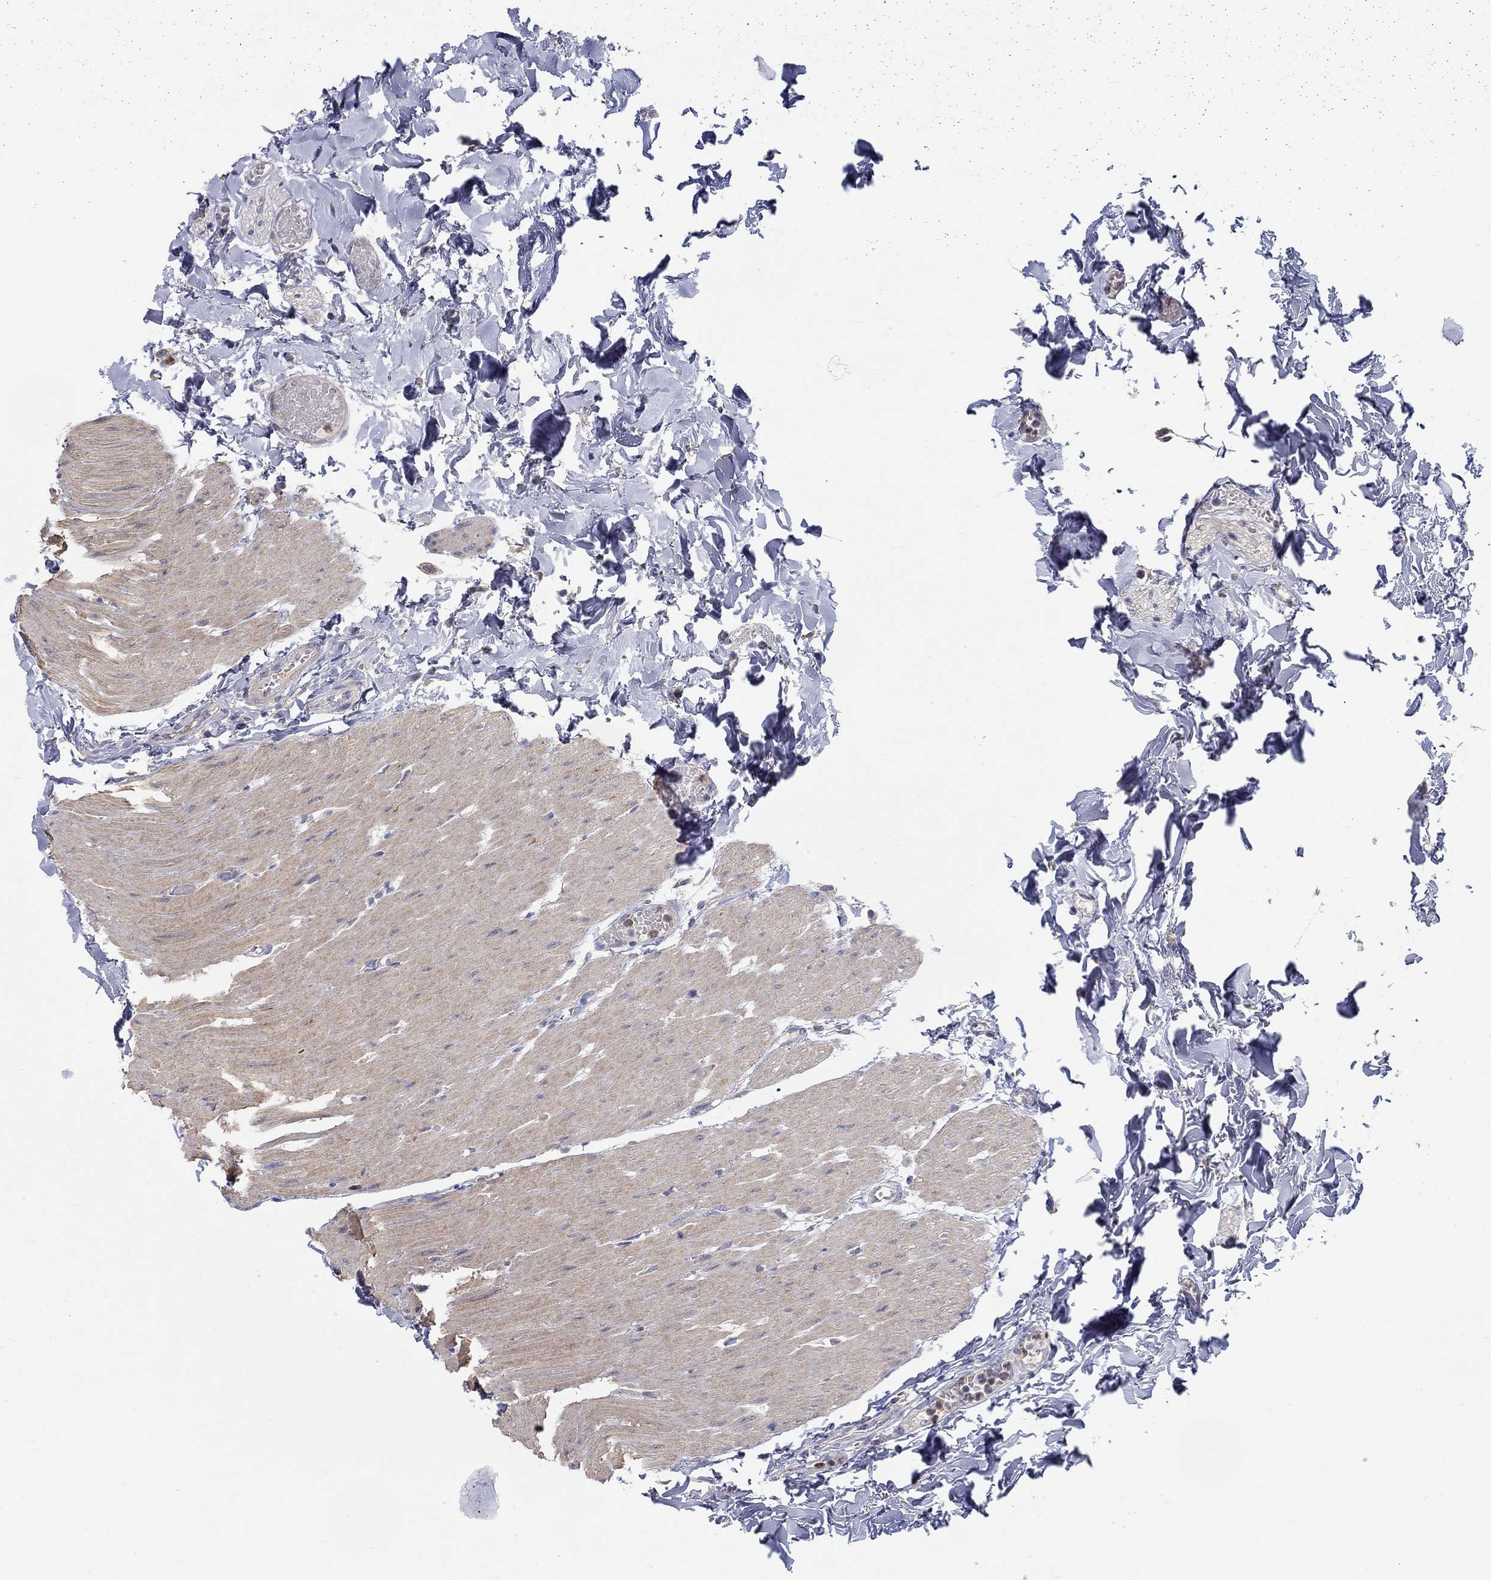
{"staining": {"intensity": "moderate", "quantity": "25%-75%", "location": "cytoplasmic/membranous"}, "tissue": "small intestine", "cell_type": "Glandular cells", "image_type": "normal", "snomed": [{"axis": "morphology", "description": "Normal tissue, NOS"}, {"axis": "topography", "description": "Small intestine"}], "caption": "Glandular cells demonstrate moderate cytoplasmic/membranous positivity in approximately 25%-75% of cells in normal small intestine. (IHC, brightfield microscopy, high magnification).", "gene": "ABCA4", "patient": {"sex": "female", "age": 90}}